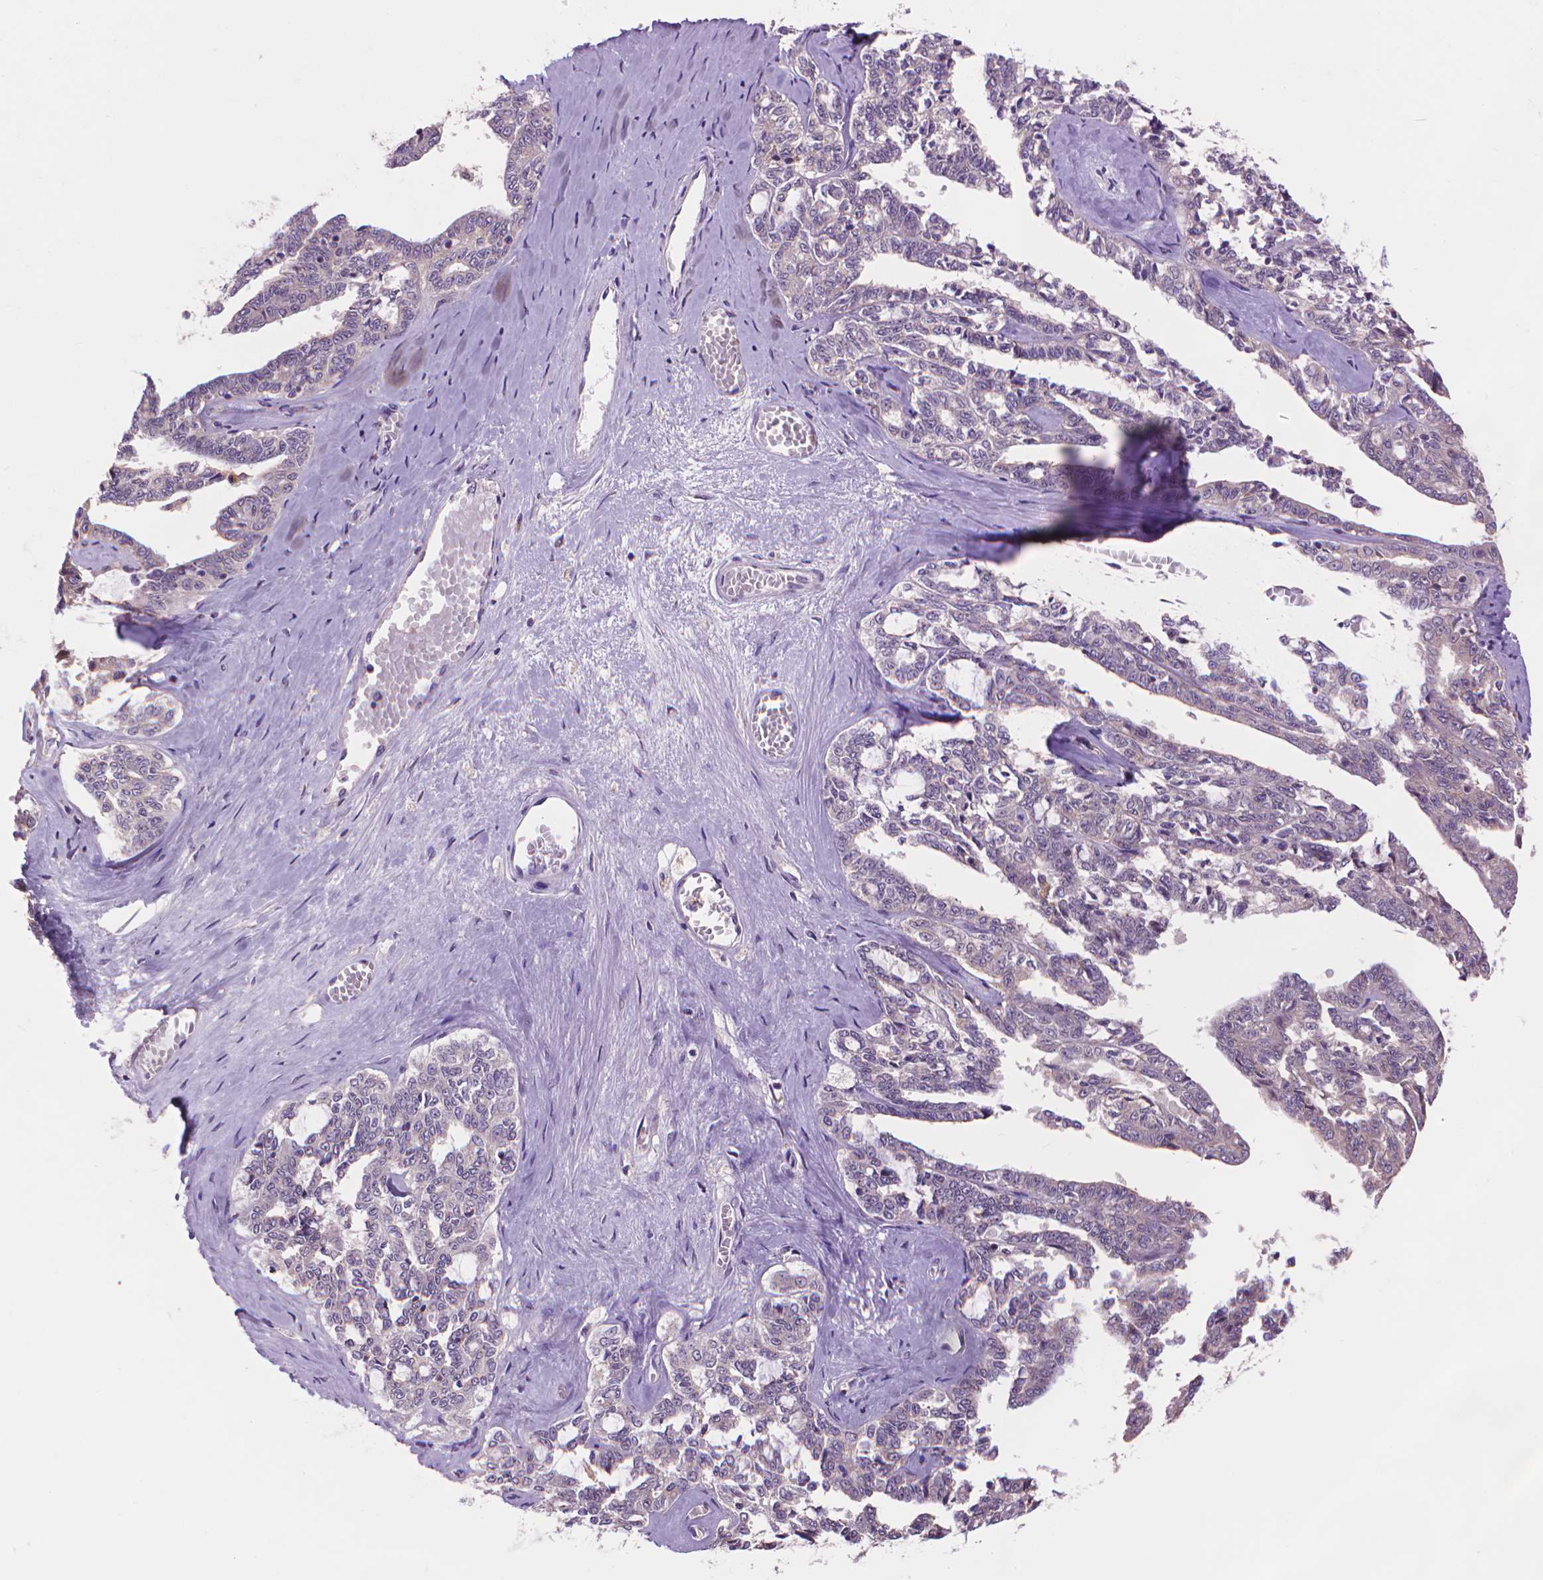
{"staining": {"intensity": "negative", "quantity": "none", "location": "none"}, "tissue": "ovarian cancer", "cell_type": "Tumor cells", "image_type": "cancer", "snomed": [{"axis": "morphology", "description": "Cystadenocarcinoma, serous, NOS"}, {"axis": "topography", "description": "Ovary"}], "caption": "DAB (3,3'-diaminobenzidine) immunohistochemical staining of serous cystadenocarcinoma (ovarian) displays no significant positivity in tumor cells.", "gene": "GLB1", "patient": {"sex": "female", "age": 71}}